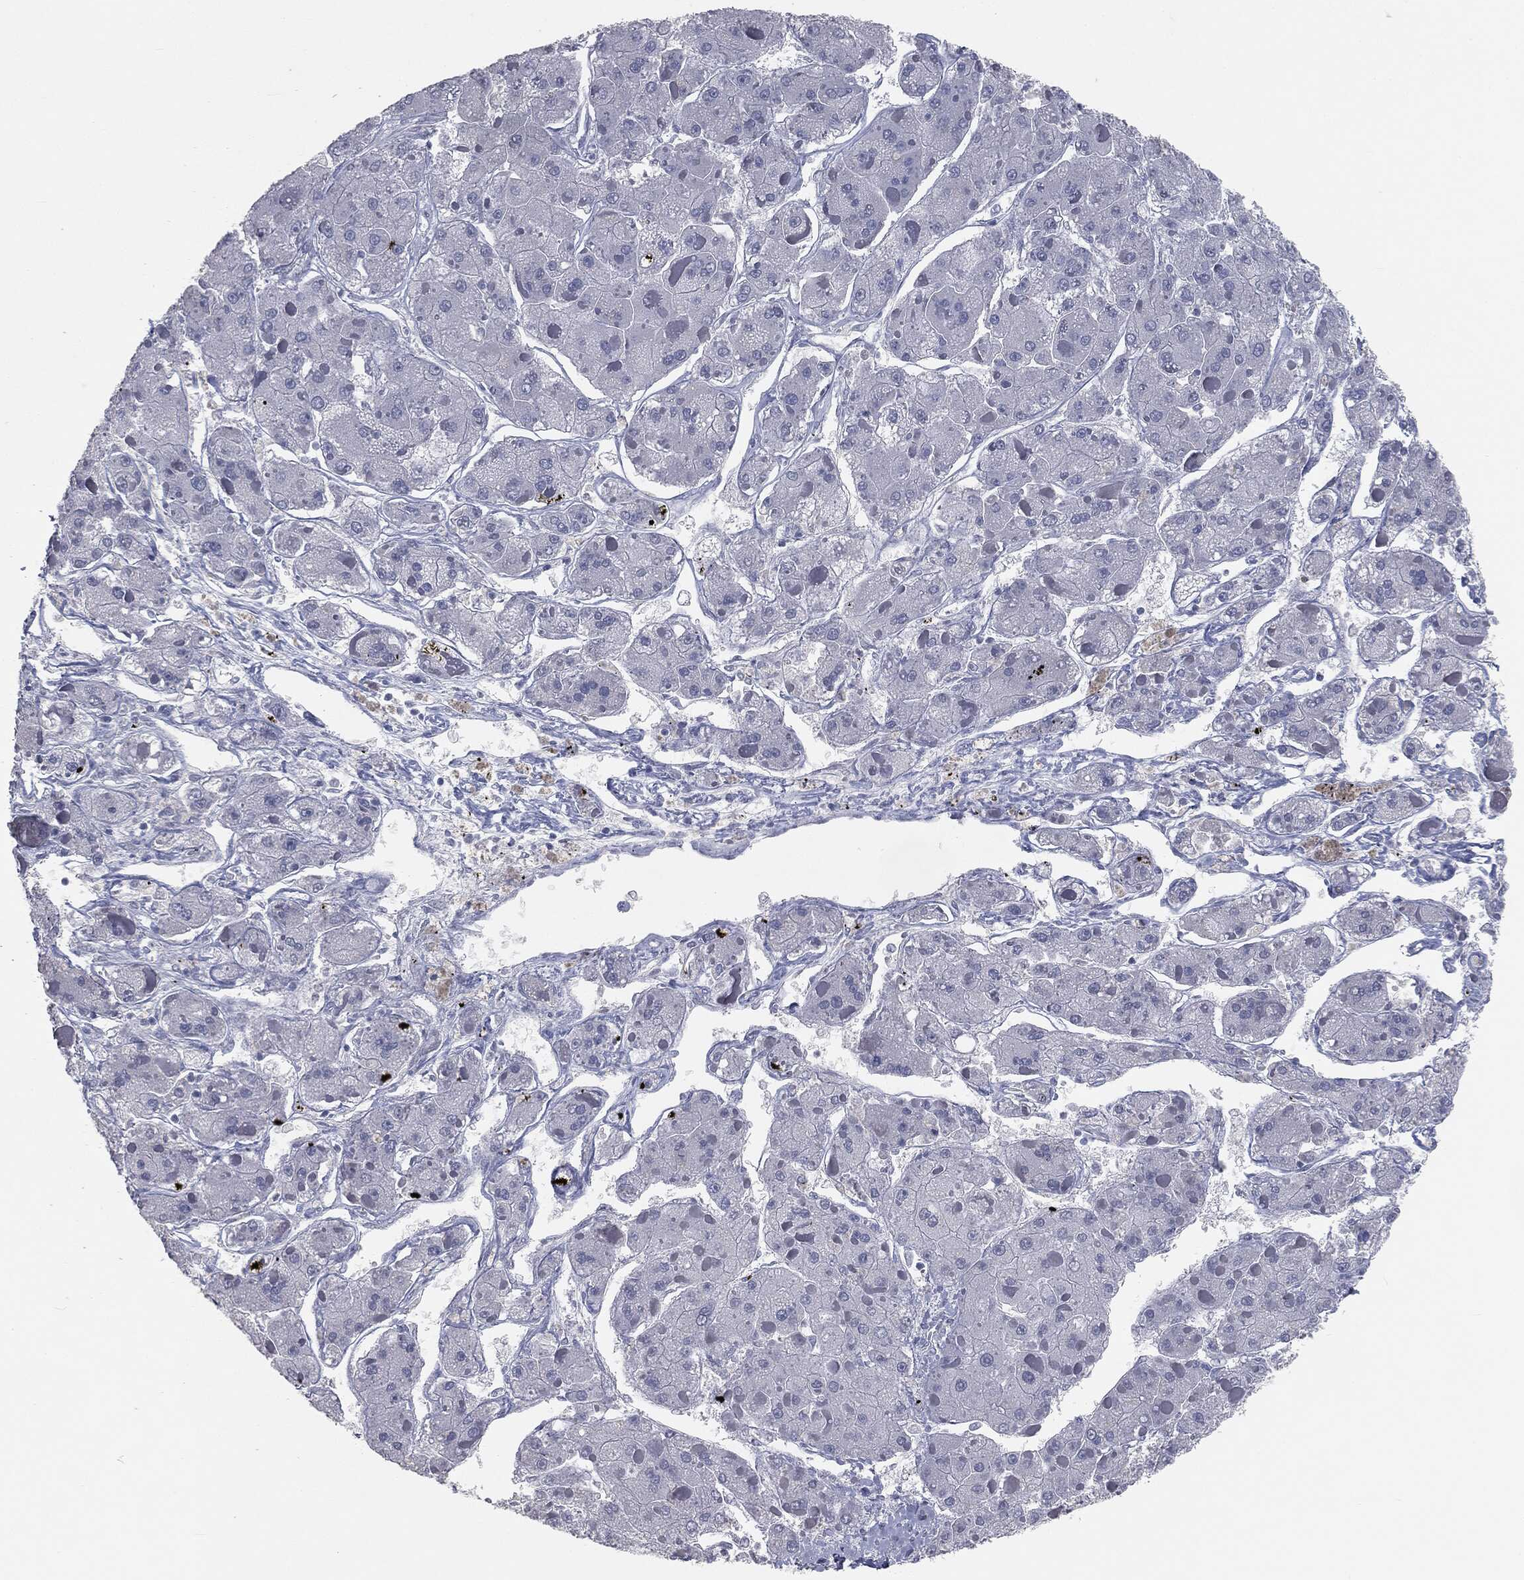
{"staining": {"intensity": "negative", "quantity": "none", "location": "none"}, "tissue": "liver cancer", "cell_type": "Tumor cells", "image_type": "cancer", "snomed": [{"axis": "morphology", "description": "Carcinoma, Hepatocellular, NOS"}, {"axis": "topography", "description": "Liver"}], "caption": "Human hepatocellular carcinoma (liver) stained for a protein using immunohistochemistry reveals no staining in tumor cells.", "gene": "PRAME", "patient": {"sex": "female", "age": 73}}